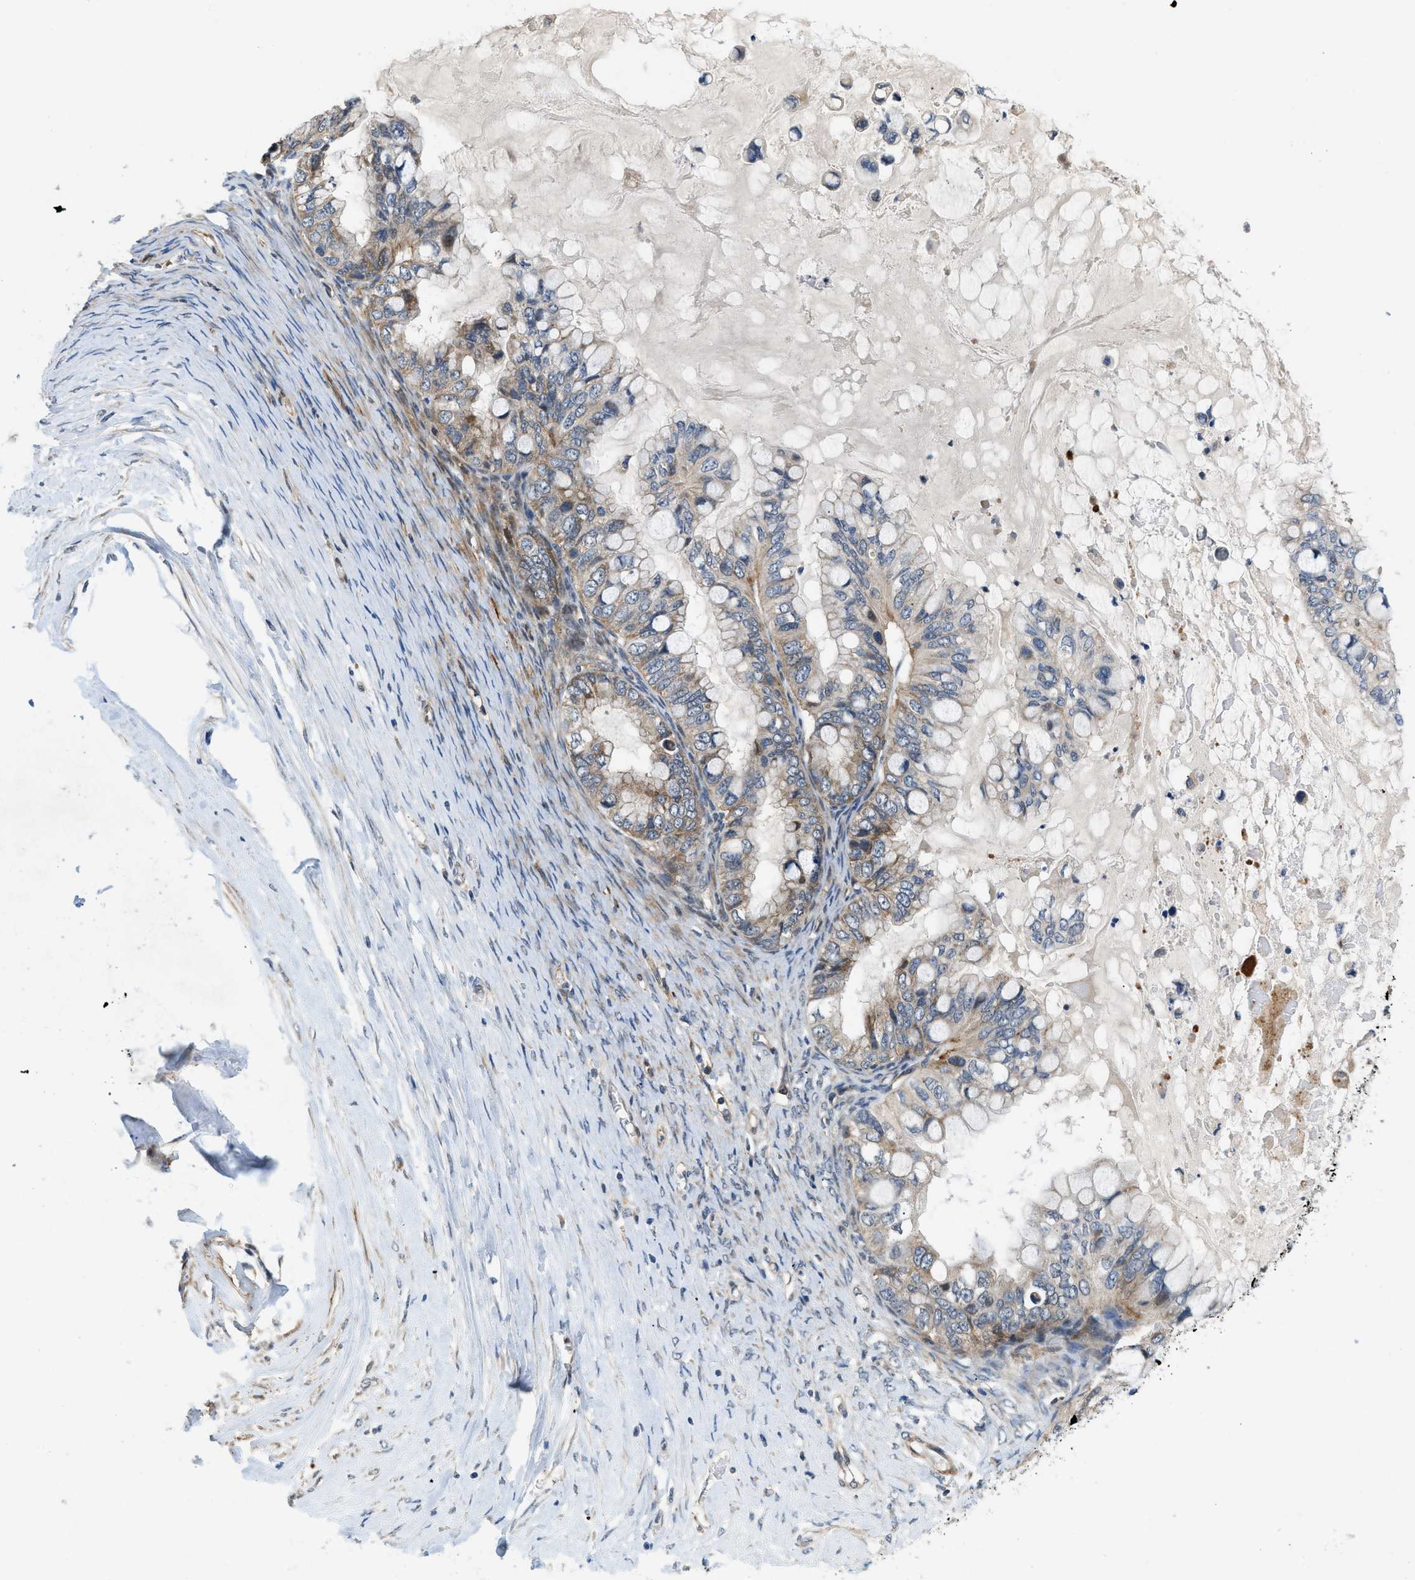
{"staining": {"intensity": "moderate", "quantity": ">75%", "location": "cytoplasmic/membranous"}, "tissue": "ovarian cancer", "cell_type": "Tumor cells", "image_type": "cancer", "snomed": [{"axis": "morphology", "description": "Cystadenocarcinoma, mucinous, NOS"}, {"axis": "topography", "description": "Ovary"}], "caption": "Tumor cells display medium levels of moderate cytoplasmic/membranous positivity in about >75% of cells in ovarian cancer (mucinous cystadenocarcinoma).", "gene": "ZNF599", "patient": {"sex": "female", "age": 80}}